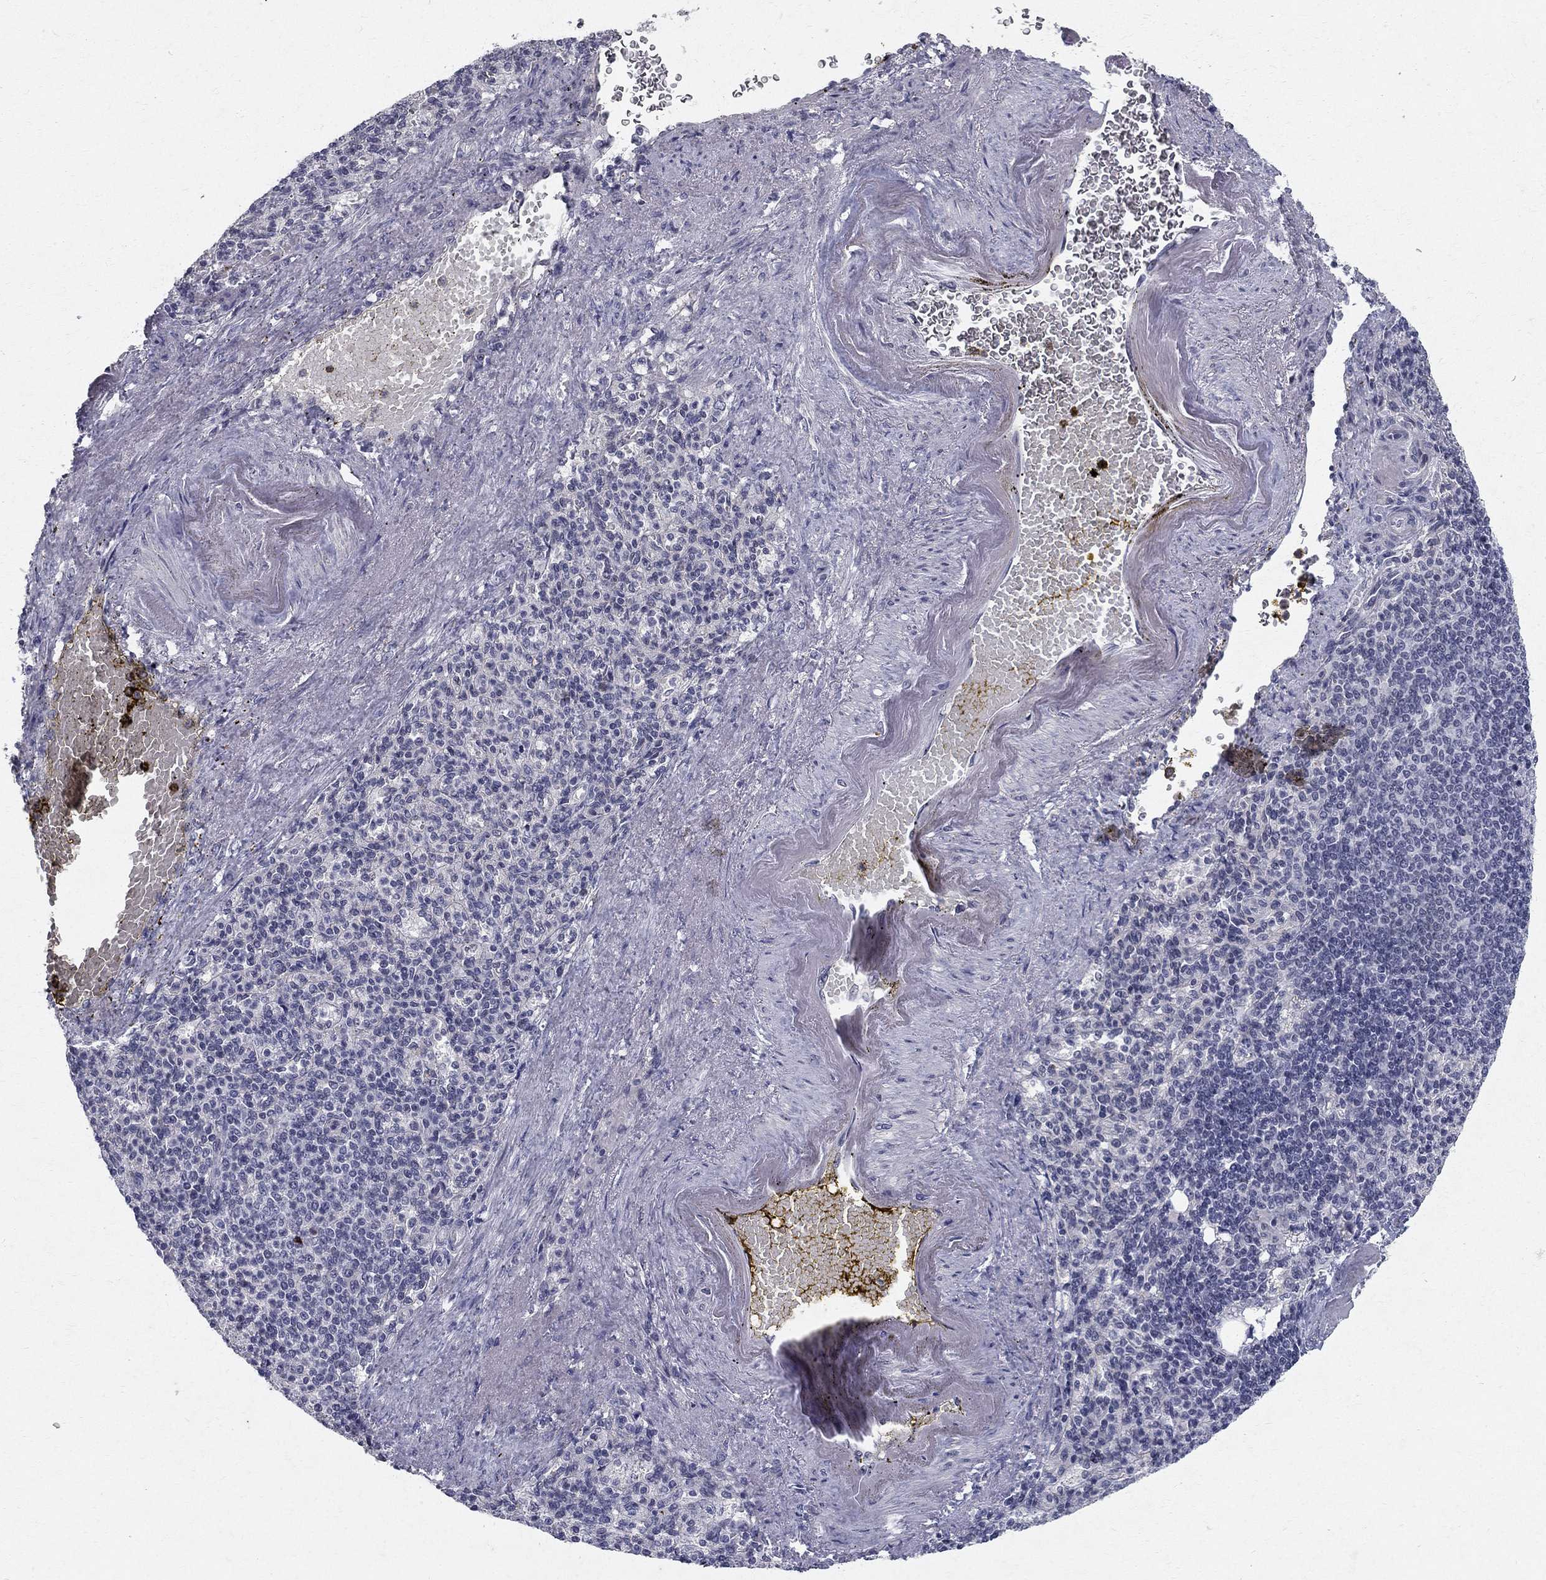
{"staining": {"intensity": "negative", "quantity": "none", "location": "none"}, "tissue": "spleen", "cell_type": "Cells in red pulp", "image_type": "normal", "snomed": [{"axis": "morphology", "description": "Normal tissue, NOS"}, {"axis": "topography", "description": "Spleen"}], "caption": "Immunohistochemical staining of unremarkable spleen displays no significant positivity in cells in red pulp.", "gene": "CLIC6", "patient": {"sex": "female", "age": 74}}